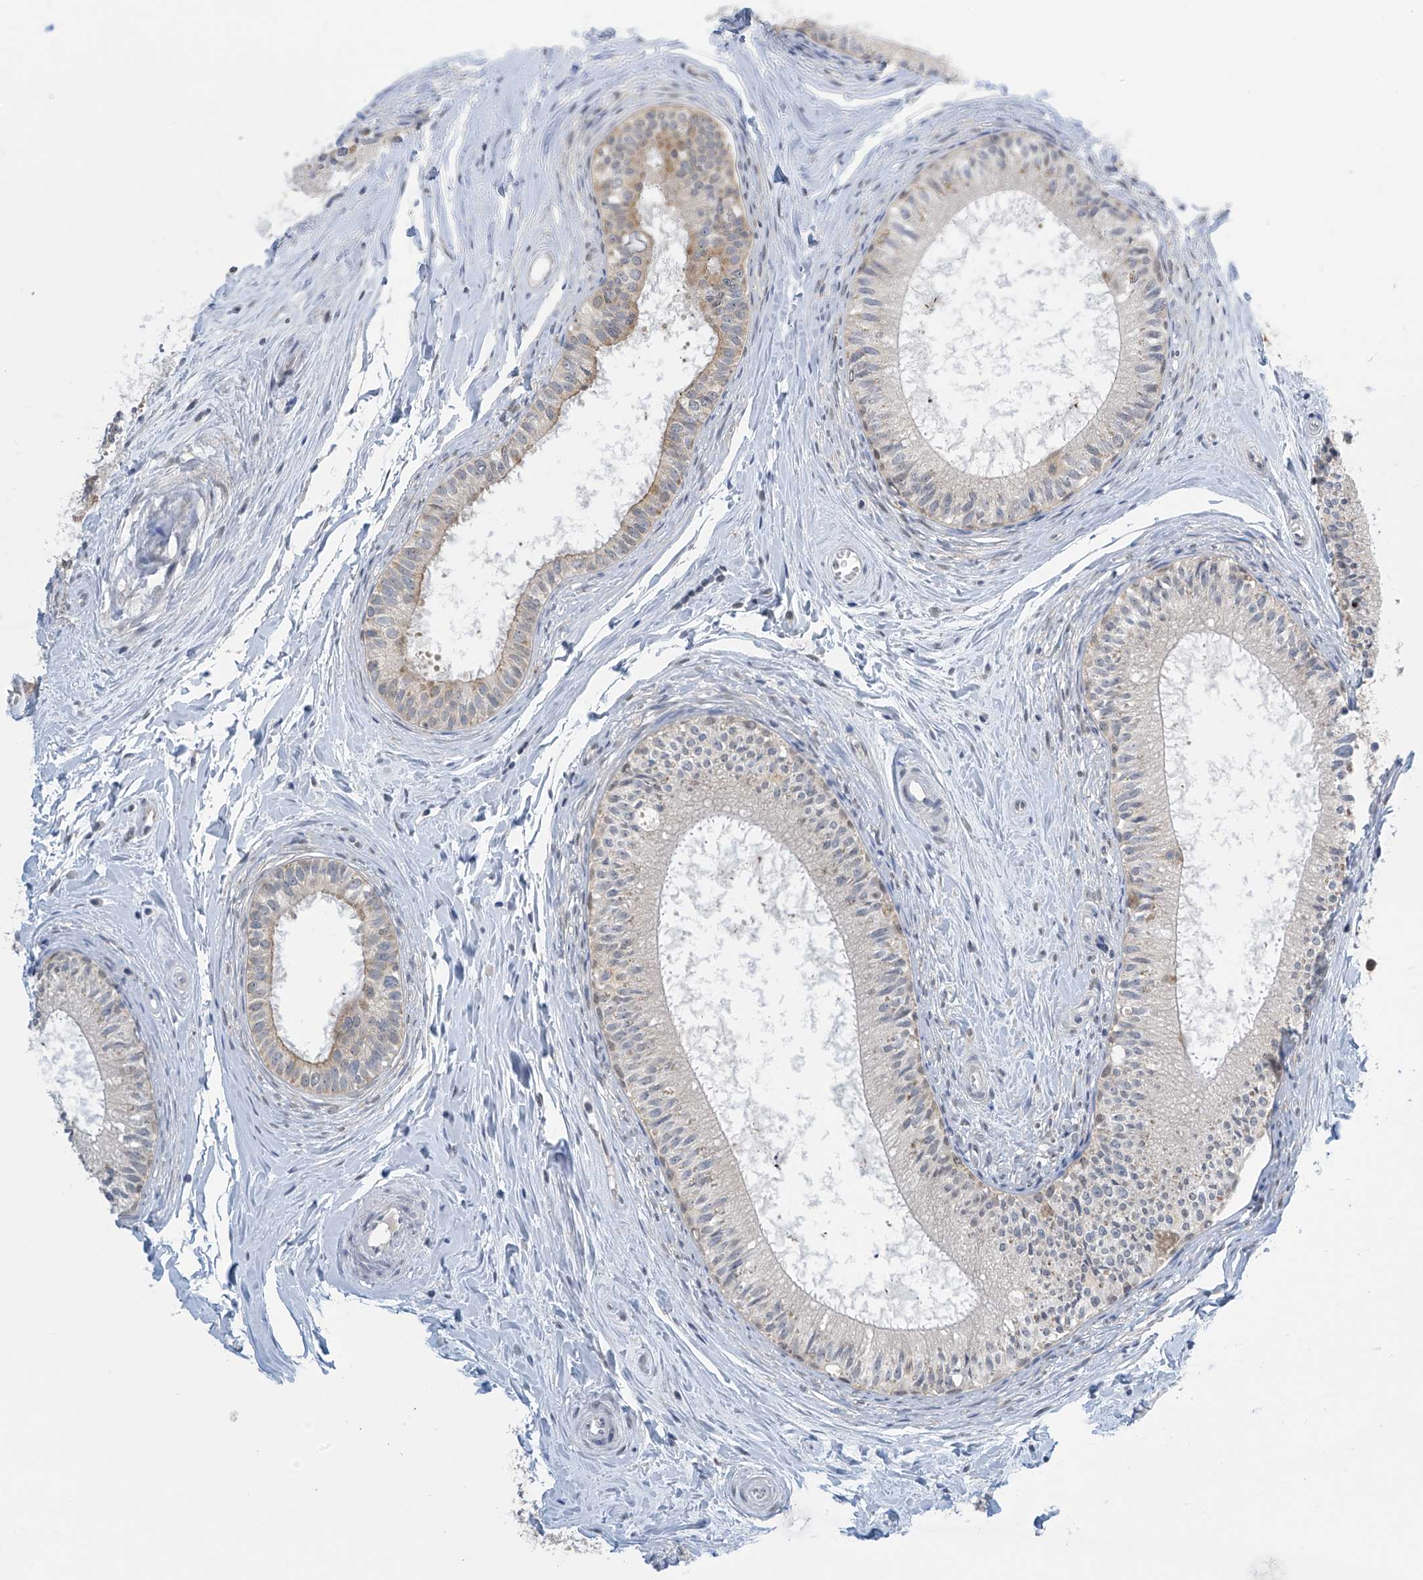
{"staining": {"intensity": "weak", "quantity": "<25%", "location": "cytoplasmic/membranous"}, "tissue": "epididymis", "cell_type": "Glandular cells", "image_type": "normal", "snomed": [{"axis": "morphology", "description": "Normal tissue, NOS"}, {"axis": "topography", "description": "Epididymis"}], "caption": "Immunohistochemistry photomicrograph of benign human epididymis stained for a protein (brown), which shows no expression in glandular cells.", "gene": "APLF", "patient": {"sex": "male", "age": 34}}